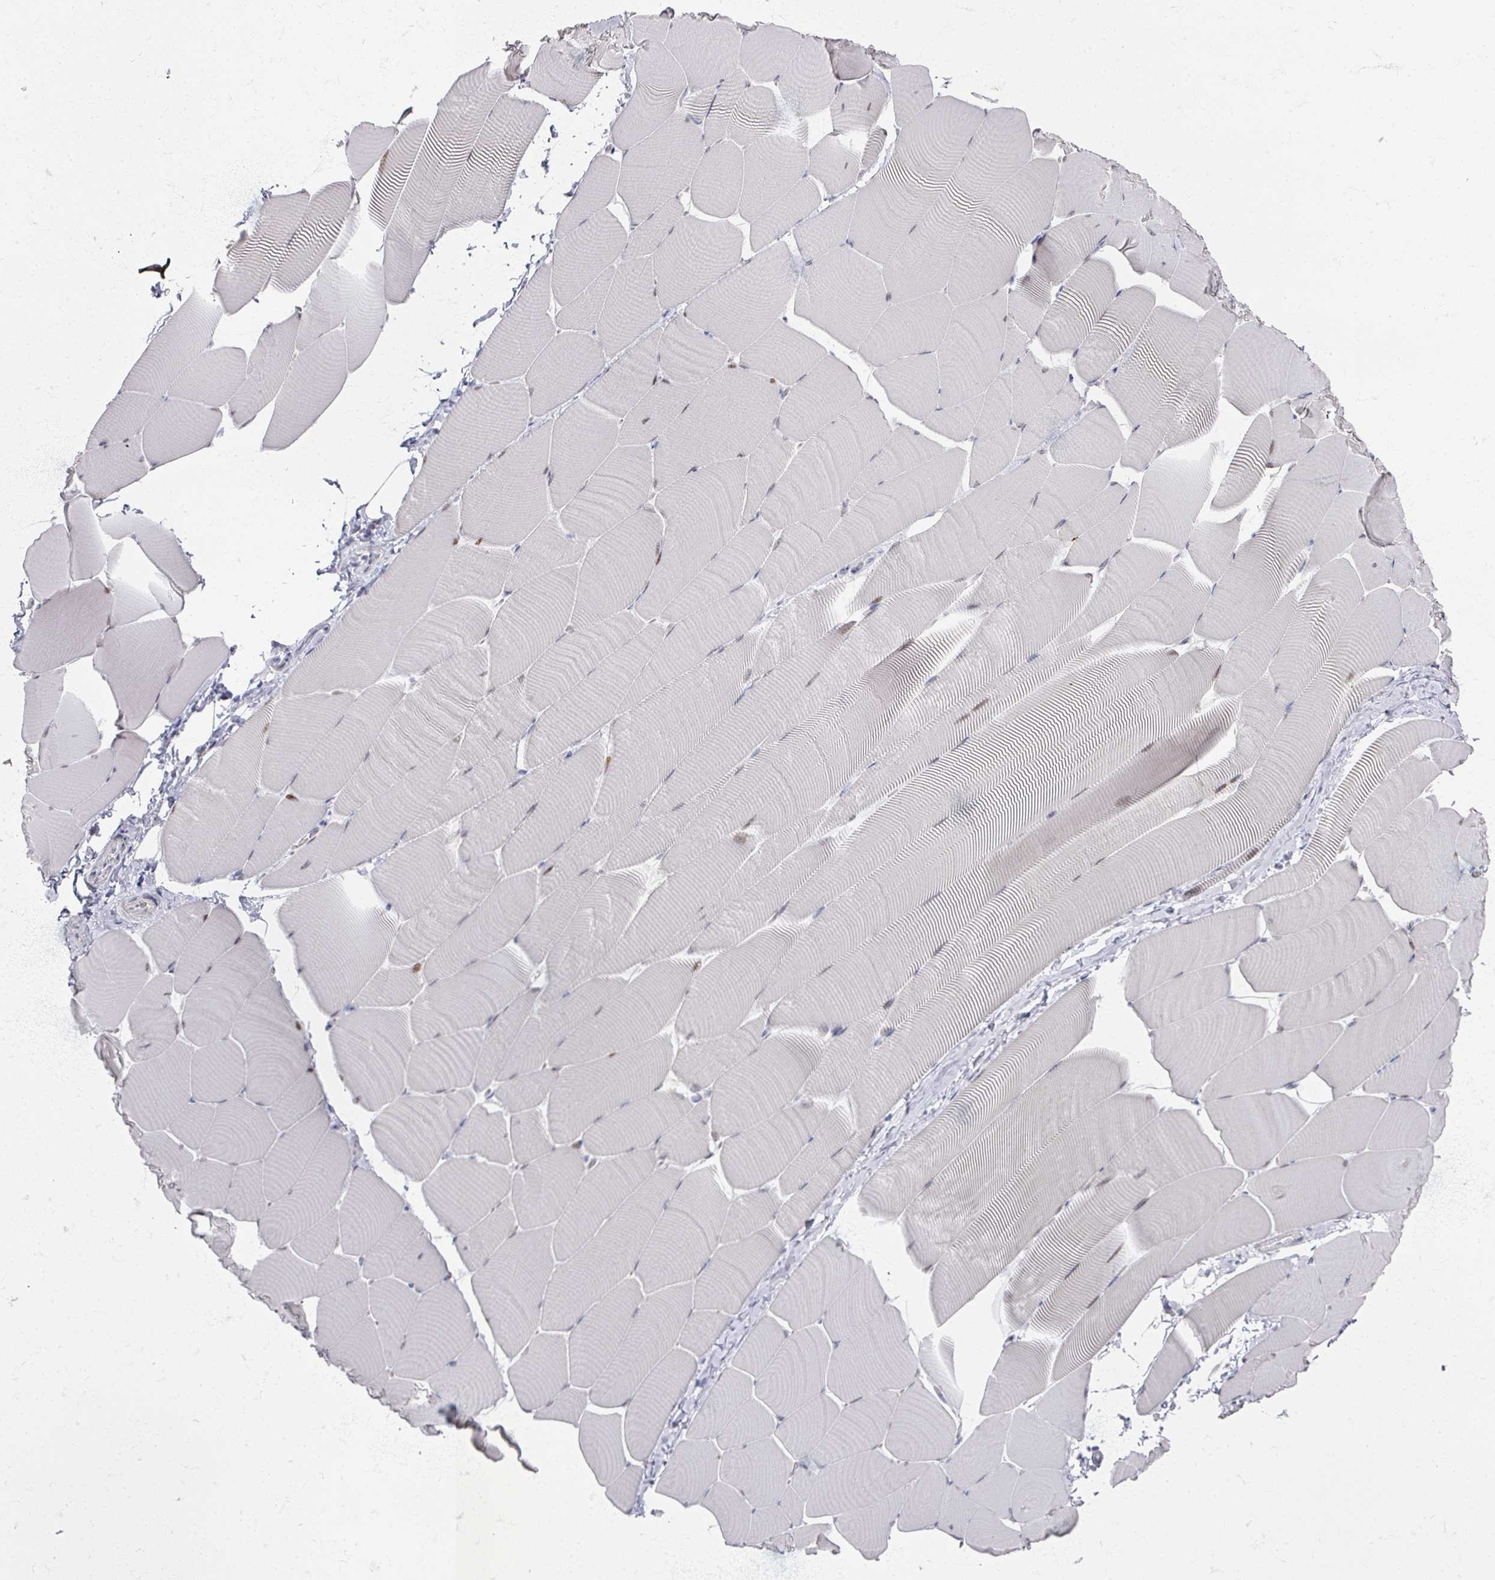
{"staining": {"intensity": "weak", "quantity": "<25%", "location": "nuclear"}, "tissue": "skeletal muscle", "cell_type": "Myocytes", "image_type": "normal", "snomed": [{"axis": "morphology", "description": "Normal tissue, NOS"}, {"axis": "topography", "description": "Skeletal muscle"}], "caption": "Immunohistochemical staining of benign human skeletal muscle demonstrates no significant expression in myocytes. (Brightfield microscopy of DAB immunohistochemistry at high magnification).", "gene": "TTYH3", "patient": {"sex": "male", "age": 25}}